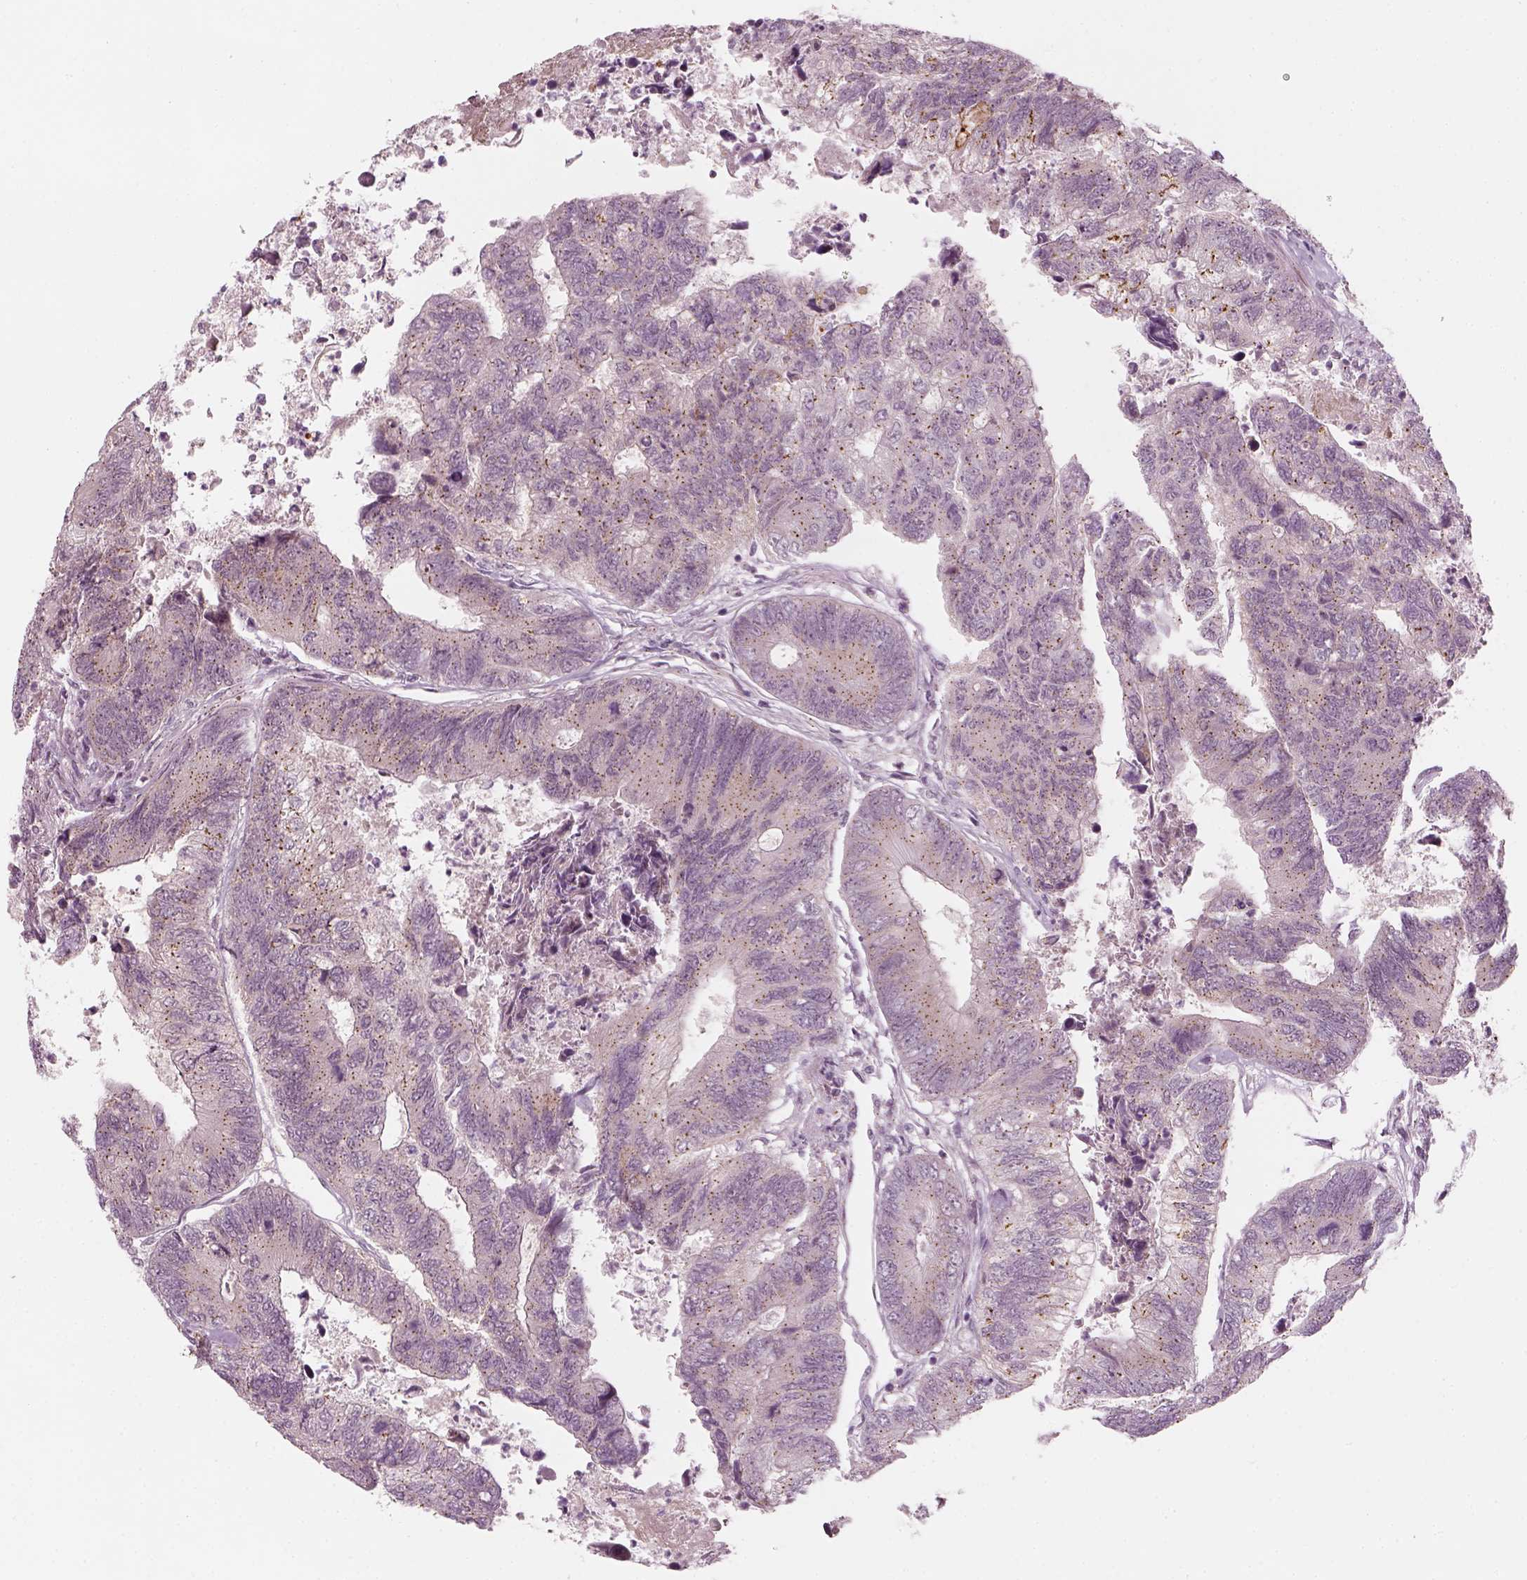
{"staining": {"intensity": "negative", "quantity": "none", "location": "none"}, "tissue": "colorectal cancer", "cell_type": "Tumor cells", "image_type": "cancer", "snomed": [{"axis": "morphology", "description": "Adenocarcinoma, NOS"}, {"axis": "topography", "description": "Colon"}], "caption": "There is no significant staining in tumor cells of adenocarcinoma (colorectal).", "gene": "MLIP", "patient": {"sex": "female", "age": 67}}